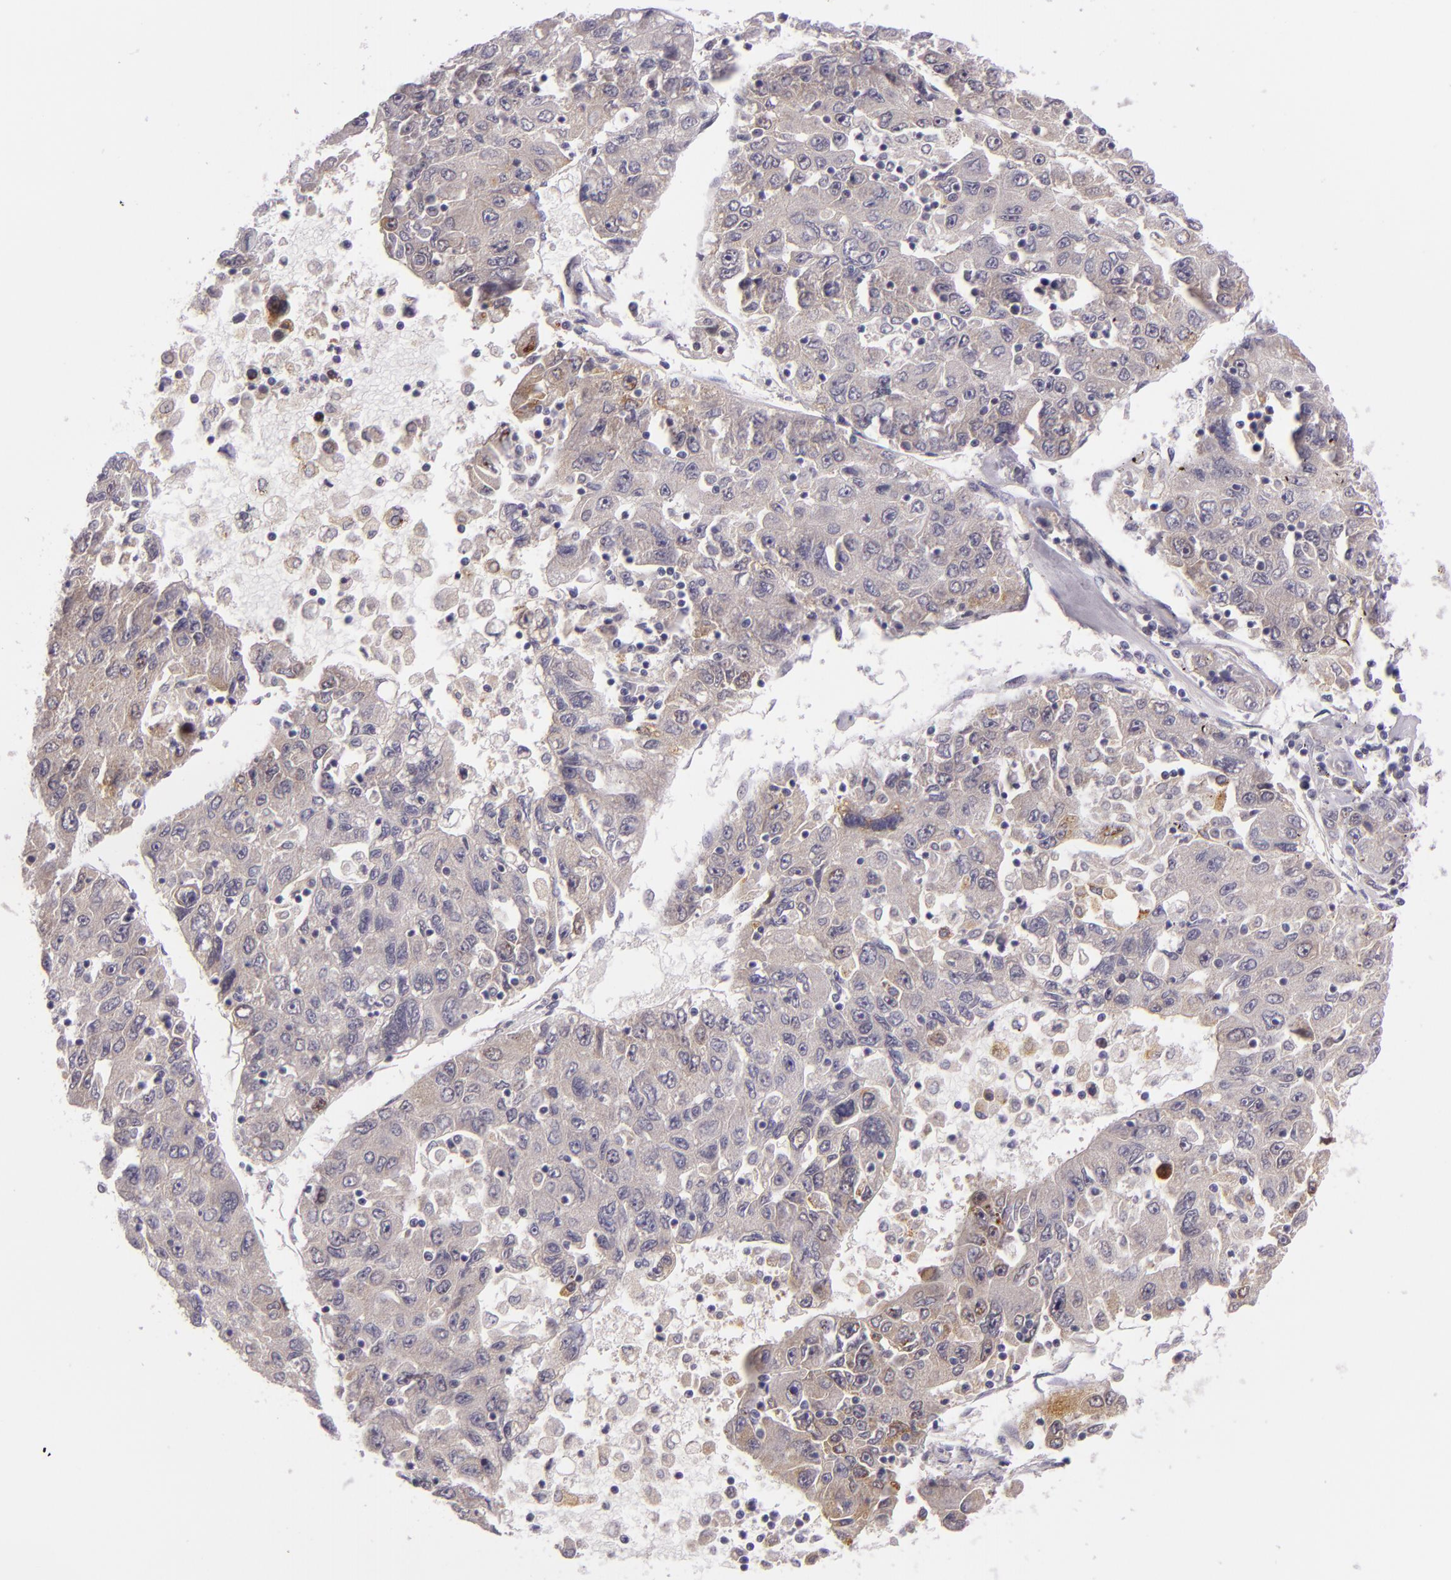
{"staining": {"intensity": "negative", "quantity": "none", "location": "none"}, "tissue": "liver cancer", "cell_type": "Tumor cells", "image_type": "cancer", "snomed": [{"axis": "morphology", "description": "Carcinoma, Hepatocellular, NOS"}, {"axis": "topography", "description": "Liver"}], "caption": "Liver cancer was stained to show a protein in brown. There is no significant staining in tumor cells.", "gene": "CSE1L", "patient": {"sex": "male", "age": 49}}